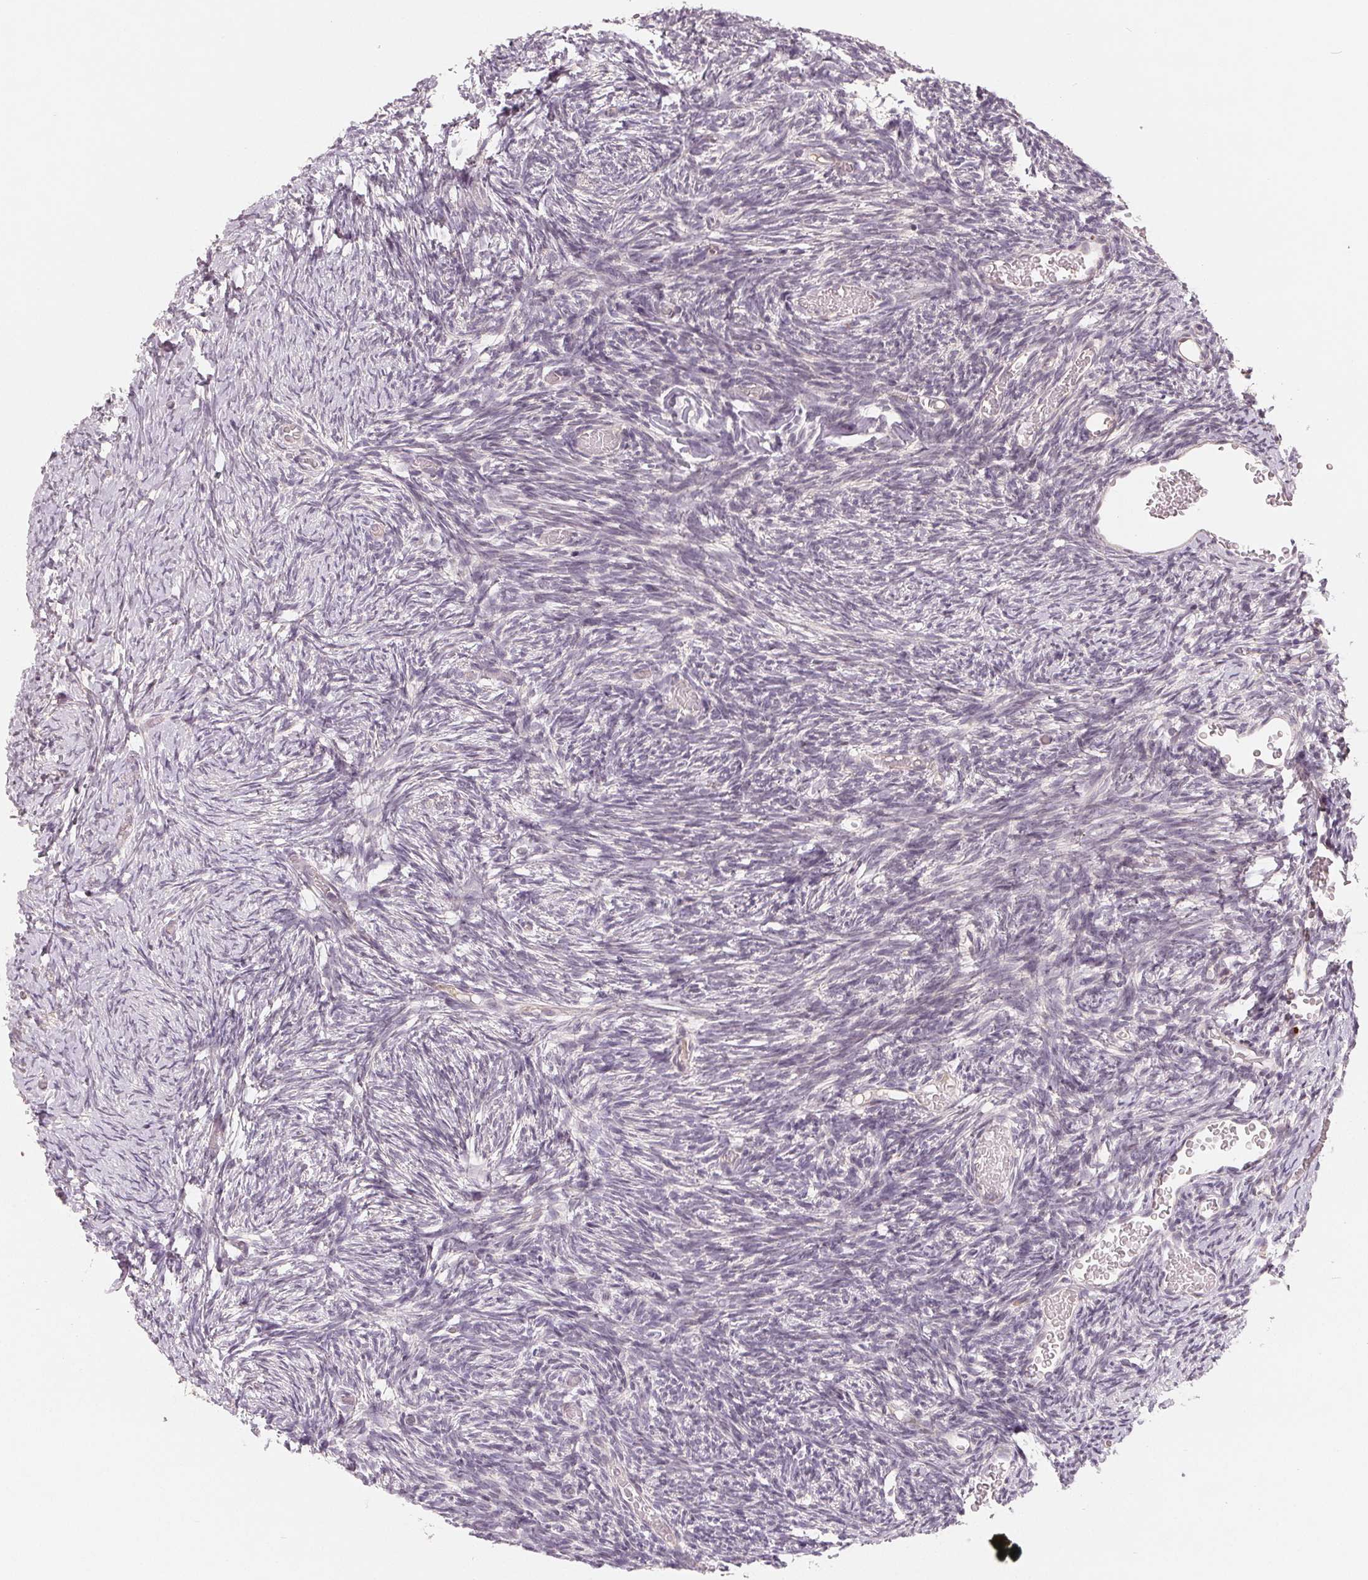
{"staining": {"intensity": "moderate", "quantity": ">75%", "location": "cytoplasmic/membranous"}, "tissue": "ovary", "cell_type": "Follicle cells", "image_type": "normal", "snomed": [{"axis": "morphology", "description": "Normal tissue, NOS"}, {"axis": "topography", "description": "Ovary"}], "caption": "A medium amount of moderate cytoplasmic/membranous positivity is appreciated in about >75% of follicle cells in normal ovary. The protein is shown in brown color, while the nuclei are stained blue.", "gene": "TMSB15B", "patient": {"sex": "female", "age": 39}}